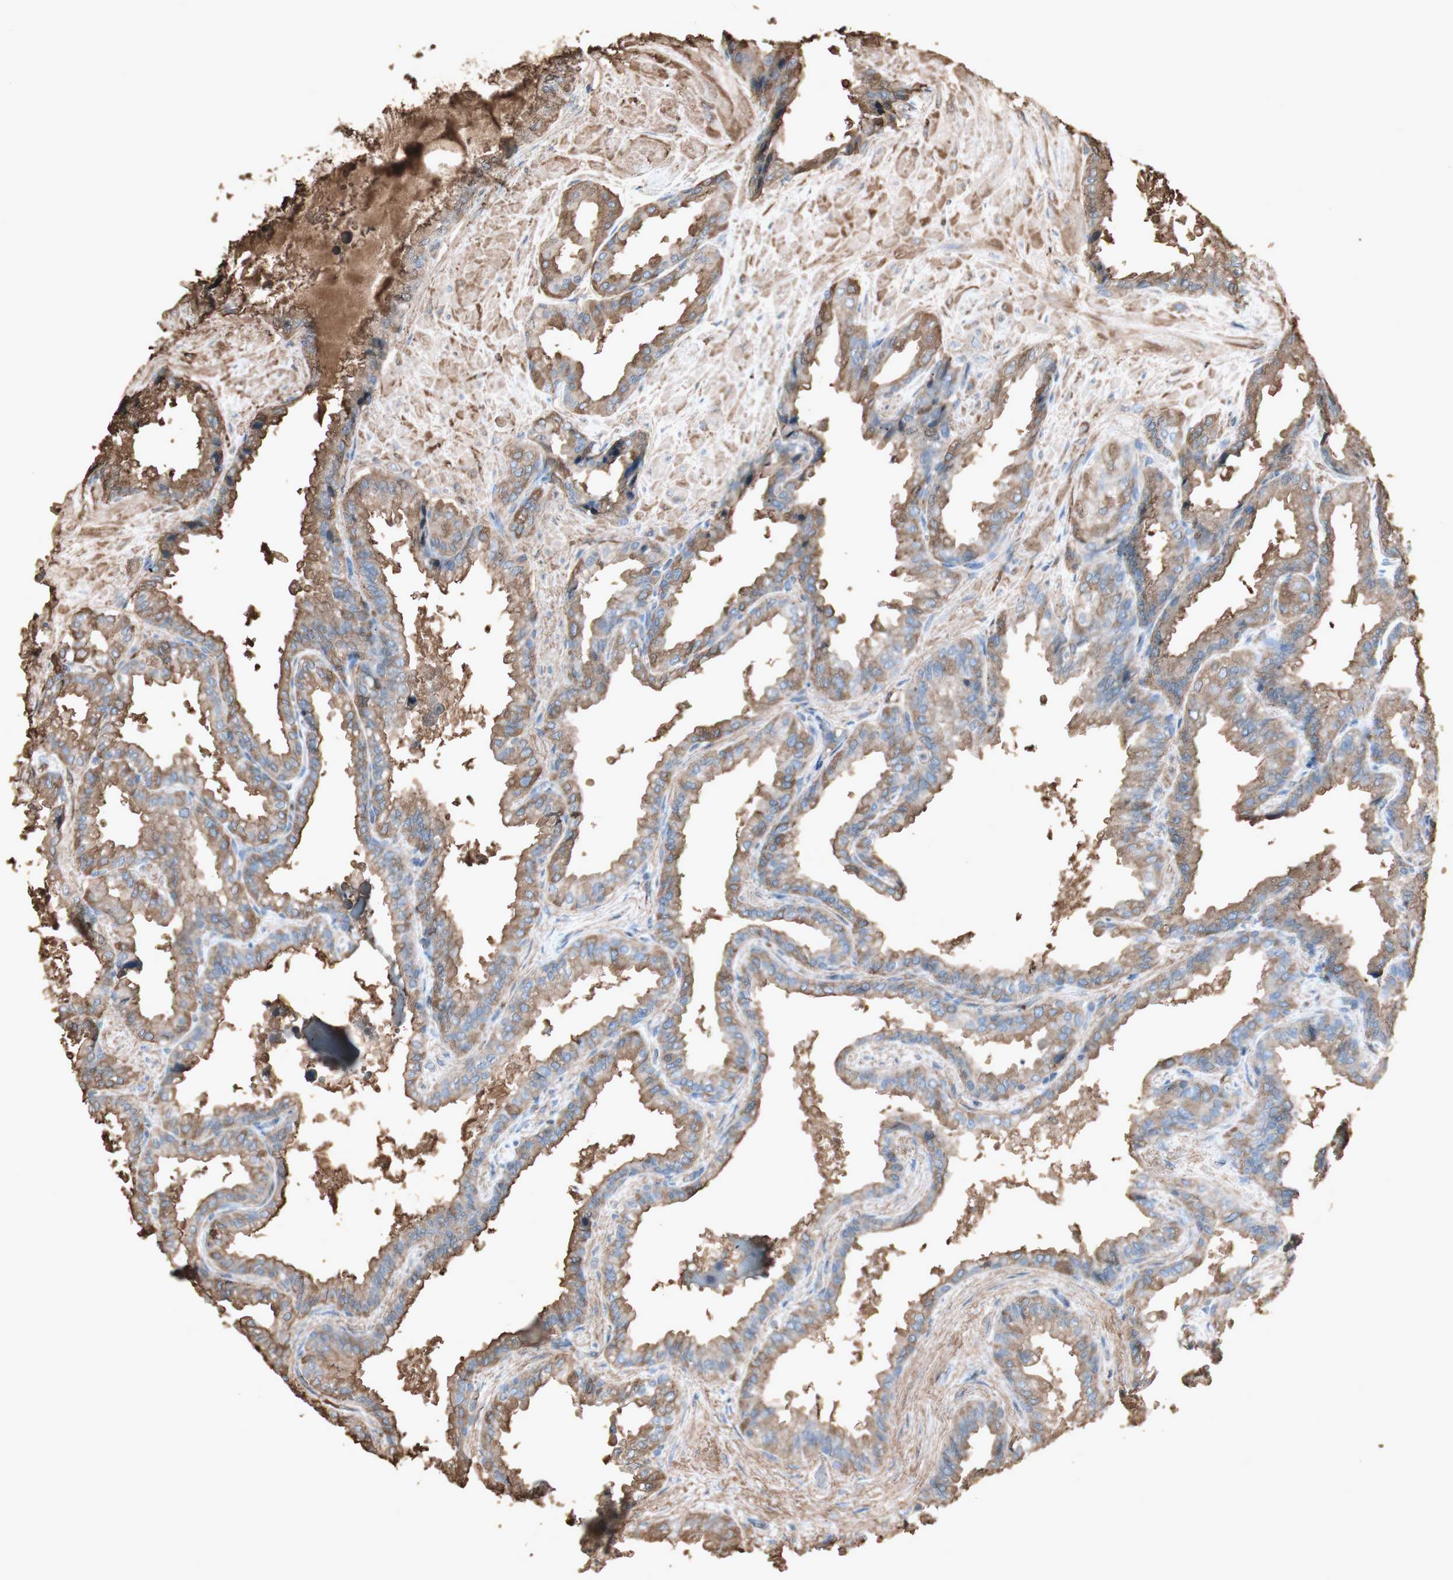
{"staining": {"intensity": "moderate", "quantity": "25%-75%", "location": "cytoplasmic/membranous"}, "tissue": "seminal vesicle", "cell_type": "Glandular cells", "image_type": "normal", "snomed": [{"axis": "morphology", "description": "Normal tissue, NOS"}, {"axis": "topography", "description": "Seminal veicle"}], "caption": "A photomicrograph of human seminal vesicle stained for a protein exhibits moderate cytoplasmic/membranous brown staining in glandular cells. The protein of interest is stained brown, and the nuclei are stained in blue (DAB IHC with brightfield microscopy, high magnification).", "gene": "MMP14", "patient": {"sex": "male", "age": 46}}